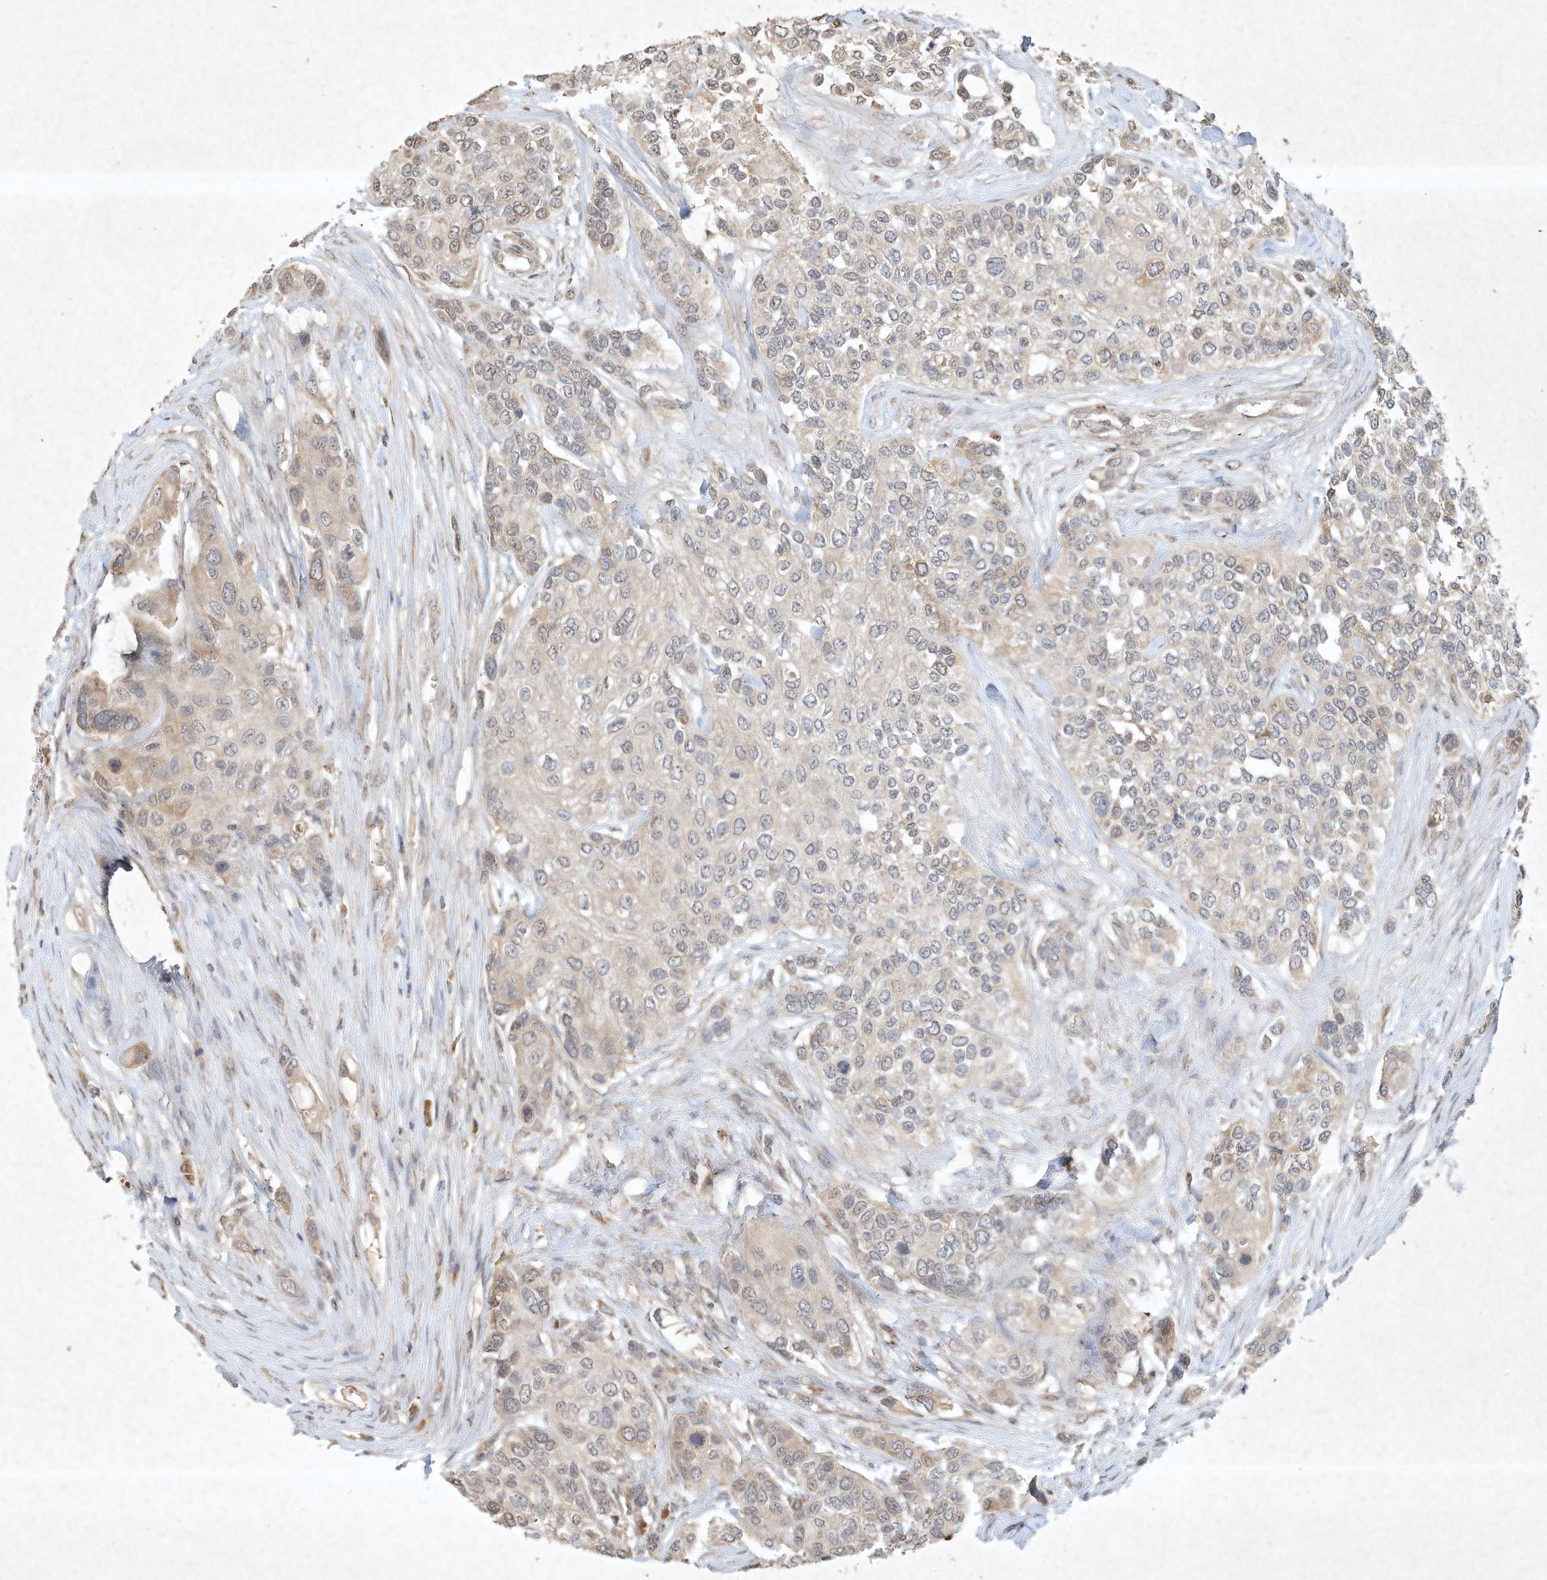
{"staining": {"intensity": "weak", "quantity": "<25%", "location": "cytoplasmic/membranous"}, "tissue": "urothelial cancer", "cell_type": "Tumor cells", "image_type": "cancer", "snomed": [{"axis": "morphology", "description": "Urothelial carcinoma, High grade"}, {"axis": "topography", "description": "Urinary bladder"}], "caption": "Tumor cells show no significant protein staining in urothelial carcinoma (high-grade). (Immunohistochemistry (ihc), brightfield microscopy, high magnification).", "gene": "BTRC", "patient": {"sex": "female", "age": 56}}